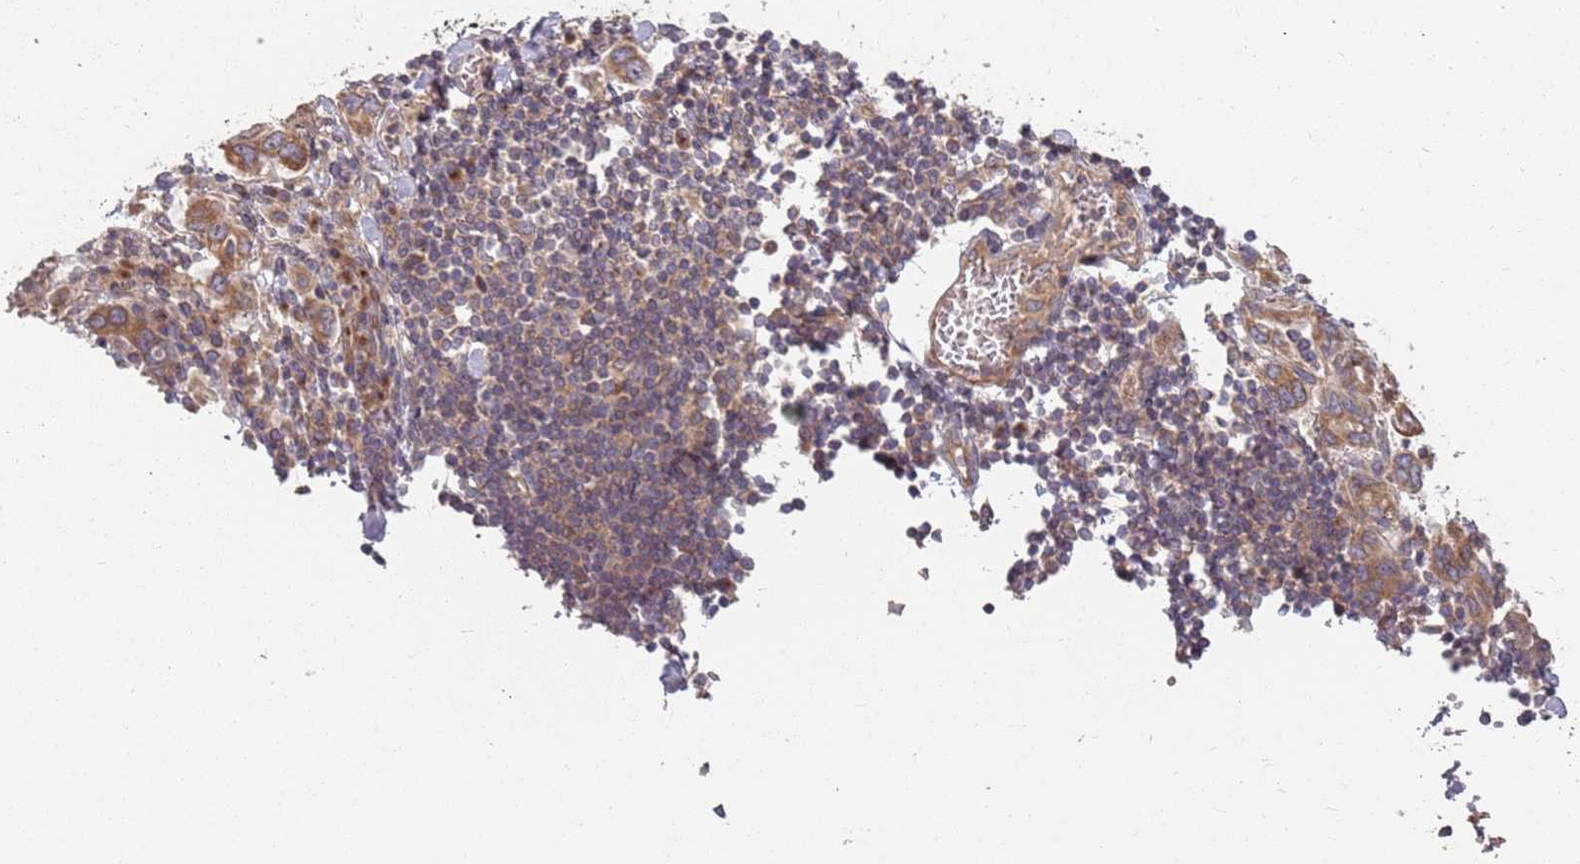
{"staining": {"intensity": "moderate", "quantity": ">75%", "location": "cytoplasmic/membranous"}, "tissue": "stomach cancer", "cell_type": "Tumor cells", "image_type": "cancer", "snomed": [{"axis": "morphology", "description": "Adenocarcinoma, NOS"}, {"axis": "topography", "description": "Stomach, upper"}, {"axis": "topography", "description": "Stomach"}], "caption": "This image reveals stomach cancer (adenocarcinoma) stained with IHC to label a protein in brown. The cytoplasmic/membranous of tumor cells show moderate positivity for the protein. Nuclei are counter-stained blue.", "gene": "PLD6", "patient": {"sex": "male", "age": 62}}